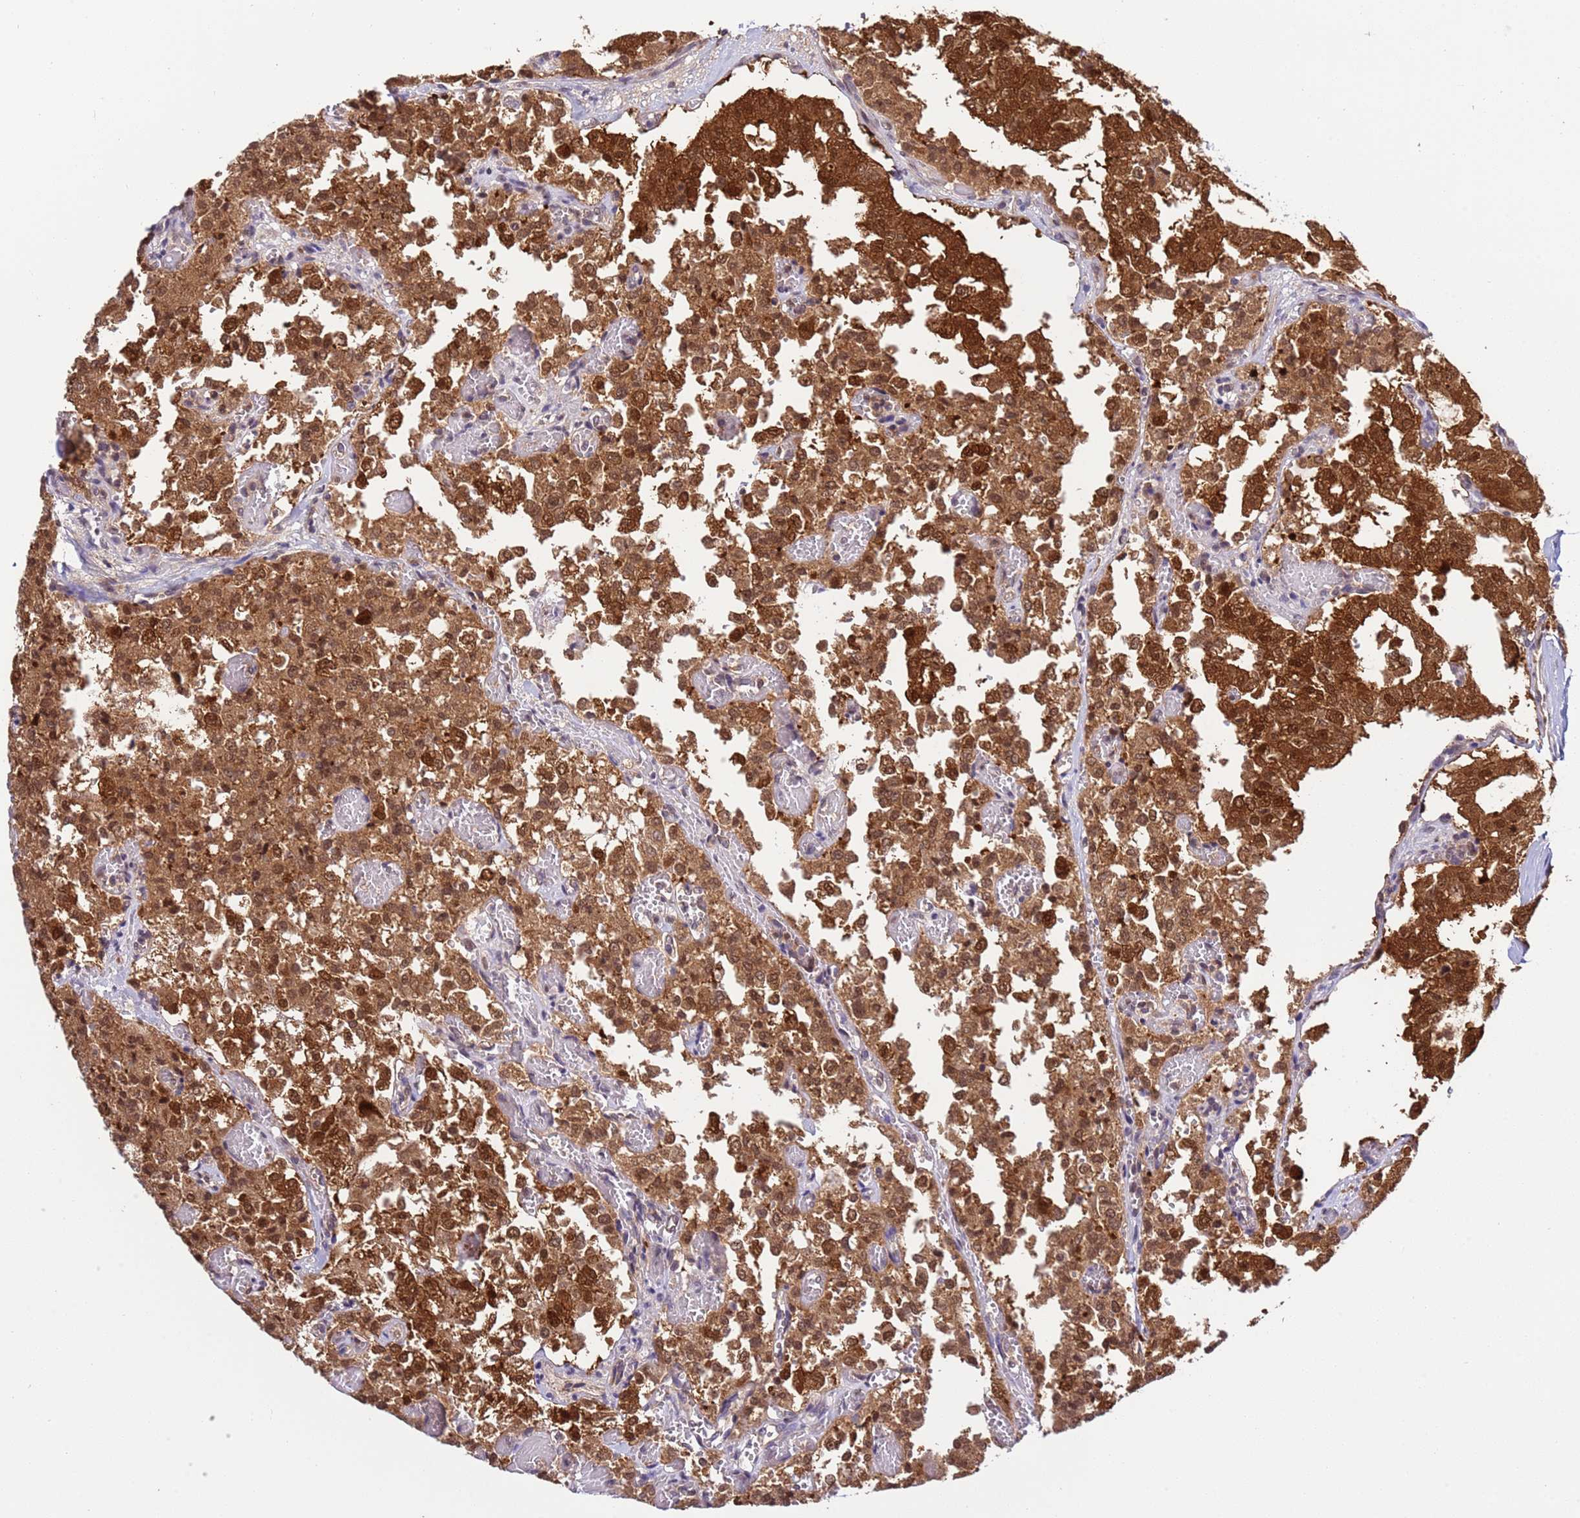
{"staining": {"intensity": "strong", "quantity": ">75%", "location": "cytoplasmic/membranous,nuclear"}, "tissue": "thyroid cancer", "cell_type": "Tumor cells", "image_type": "cancer", "snomed": [{"axis": "morphology", "description": "Follicular adenoma carcinoma, NOS"}, {"axis": "topography", "description": "Thyroid gland"}], "caption": "A brown stain highlights strong cytoplasmic/membranous and nuclear staining of a protein in thyroid cancer (follicular adenoma carcinoma) tumor cells.", "gene": "PRPF6", "patient": {"sex": "male", "age": 75}}